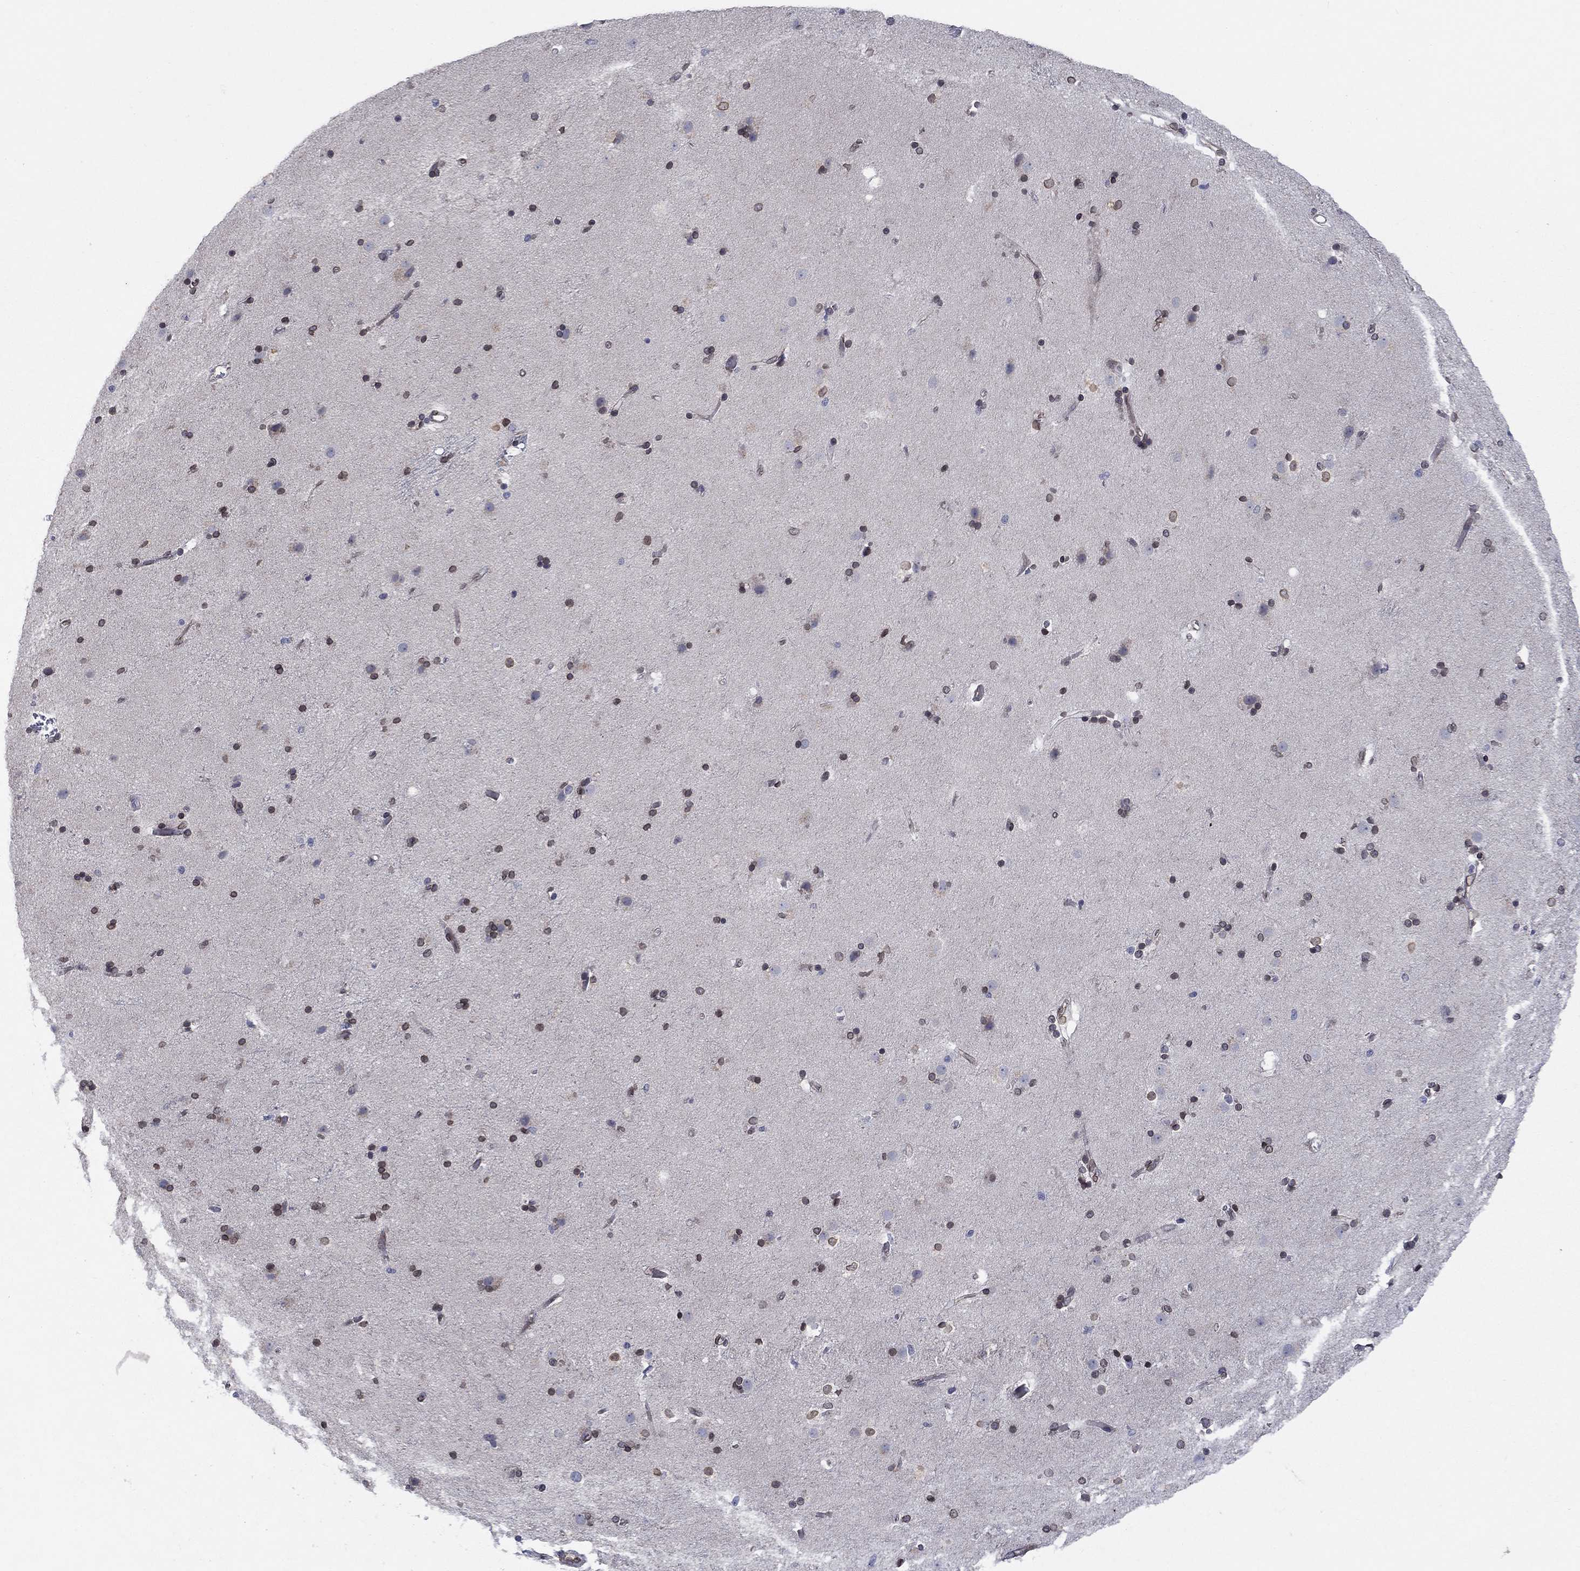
{"staining": {"intensity": "weak", "quantity": ">75%", "location": "cytoplasmic/membranous"}, "tissue": "caudate", "cell_type": "Glial cells", "image_type": "normal", "snomed": [{"axis": "morphology", "description": "Normal tissue, NOS"}, {"axis": "topography", "description": "Lateral ventricle wall"}], "caption": "Immunohistochemistry histopathology image of benign caudate: human caudate stained using IHC demonstrates low levels of weak protein expression localized specifically in the cytoplasmic/membranous of glial cells, appearing as a cytoplasmic/membranous brown color.", "gene": "EMC9", "patient": {"sex": "female", "age": 71}}